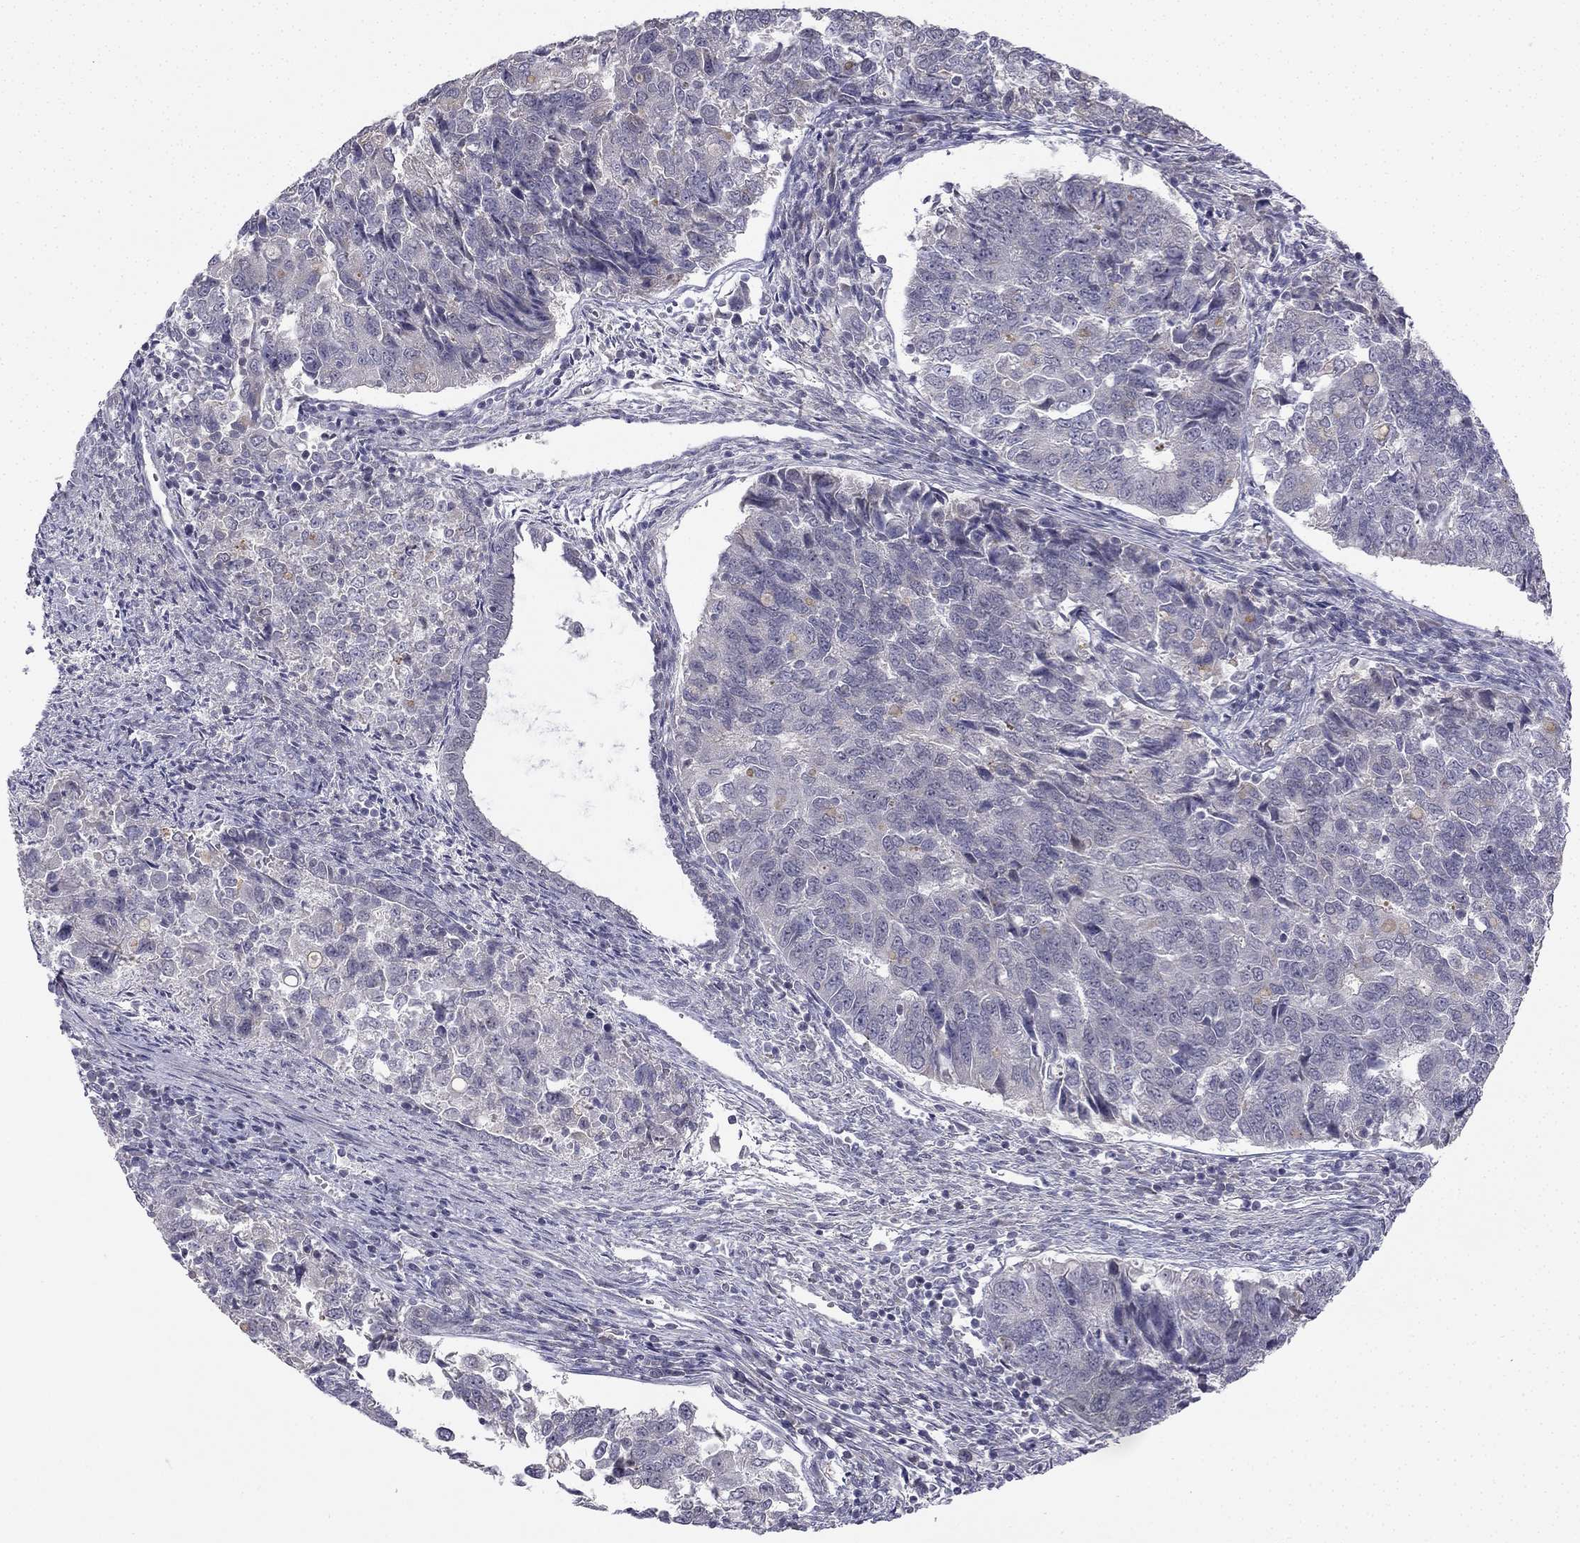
{"staining": {"intensity": "negative", "quantity": "none", "location": "none"}, "tissue": "endometrial cancer", "cell_type": "Tumor cells", "image_type": "cancer", "snomed": [{"axis": "morphology", "description": "Adenocarcinoma, NOS"}, {"axis": "topography", "description": "Endometrium"}], "caption": "DAB immunohistochemical staining of human endometrial cancer (adenocarcinoma) displays no significant staining in tumor cells.", "gene": "CHST8", "patient": {"sex": "female", "age": 43}}